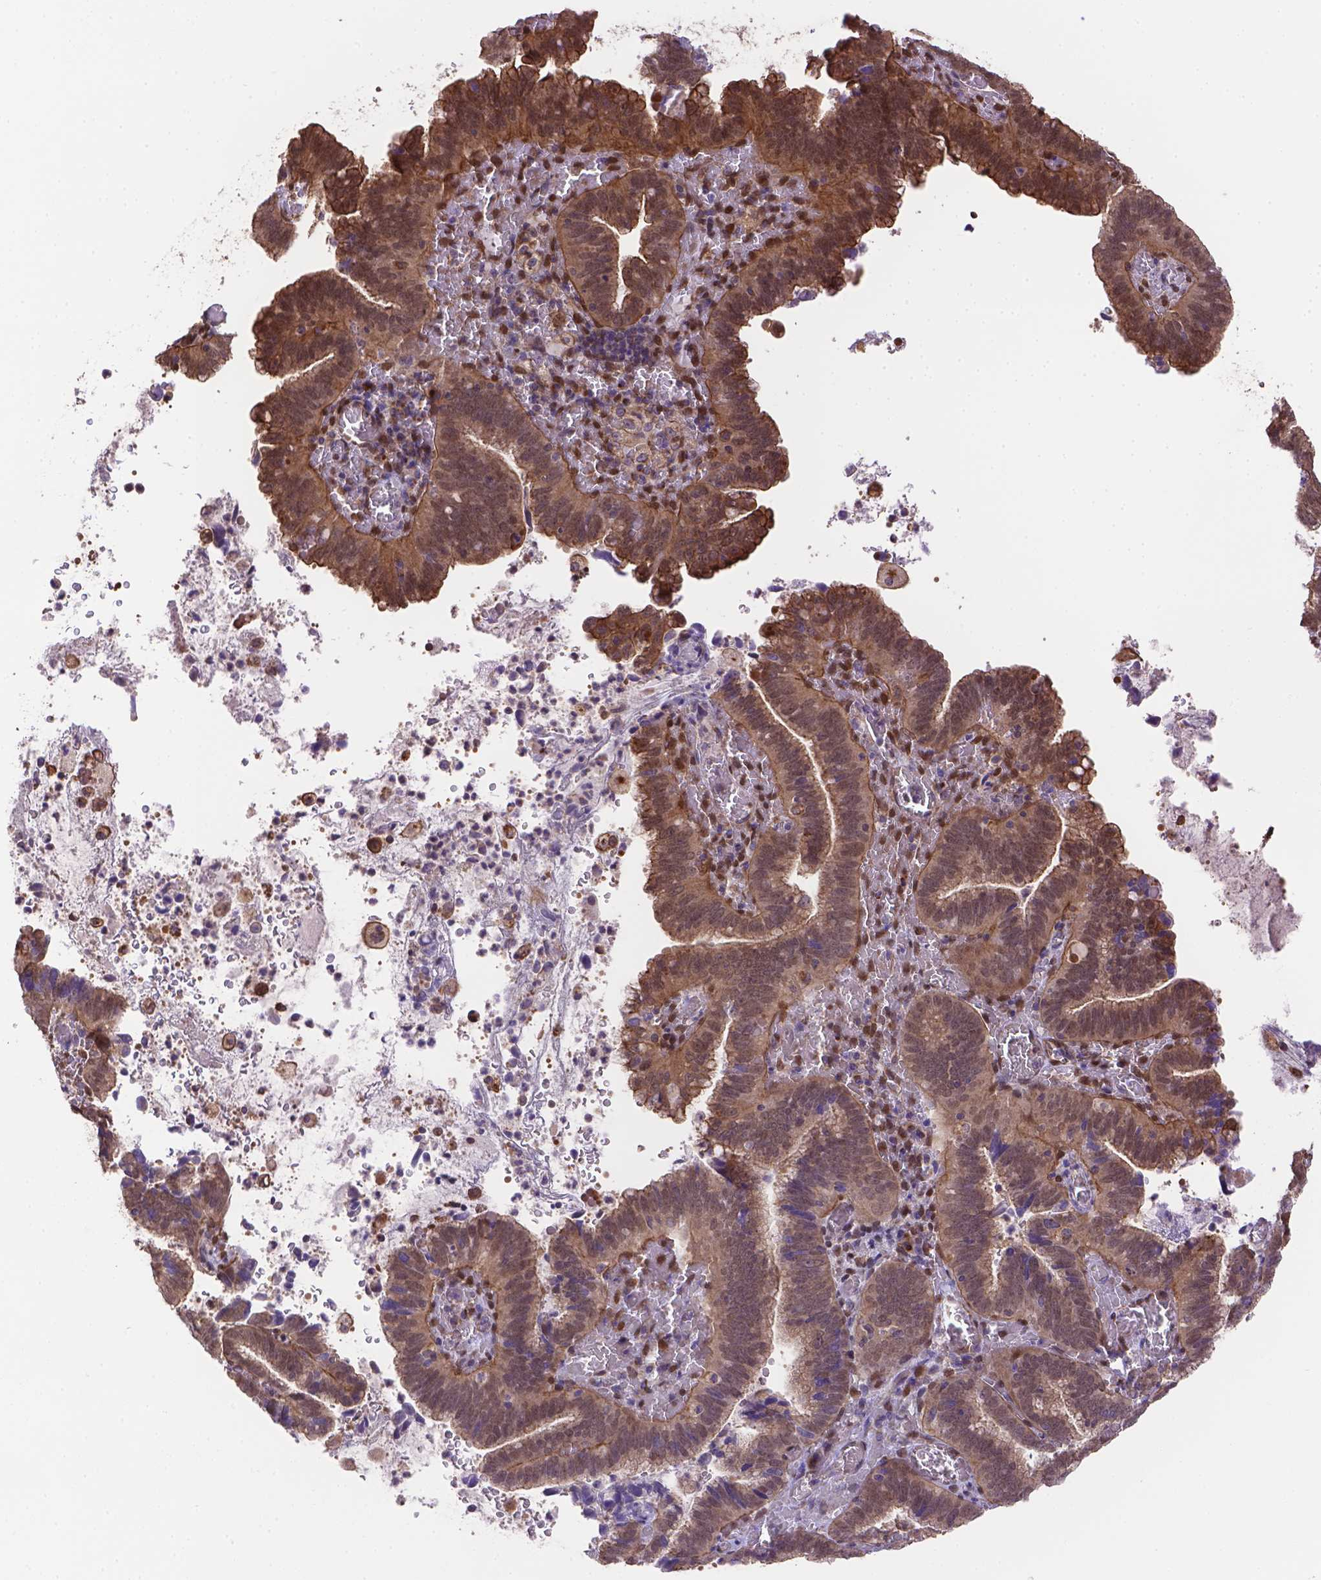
{"staining": {"intensity": "moderate", "quantity": ">75%", "location": "cytoplasmic/membranous"}, "tissue": "cervical cancer", "cell_type": "Tumor cells", "image_type": "cancer", "snomed": [{"axis": "morphology", "description": "Adenocarcinoma, NOS"}, {"axis": "topography", "description": "Cervix"}], "caption": "Immunohistochemical staining of human adenocarcinoma (cervical) demonstrates moderate cytoplasmic/membranous protein expression in approximately >75% of tumor cells. The staining was performed using DAB to visualize the protein expression in brown, while the nuclei were stained in blue with hematoxylin (Magnification: 20x).", "gene": "YAP1", "patient": {"sex": "female", "age": 61}}